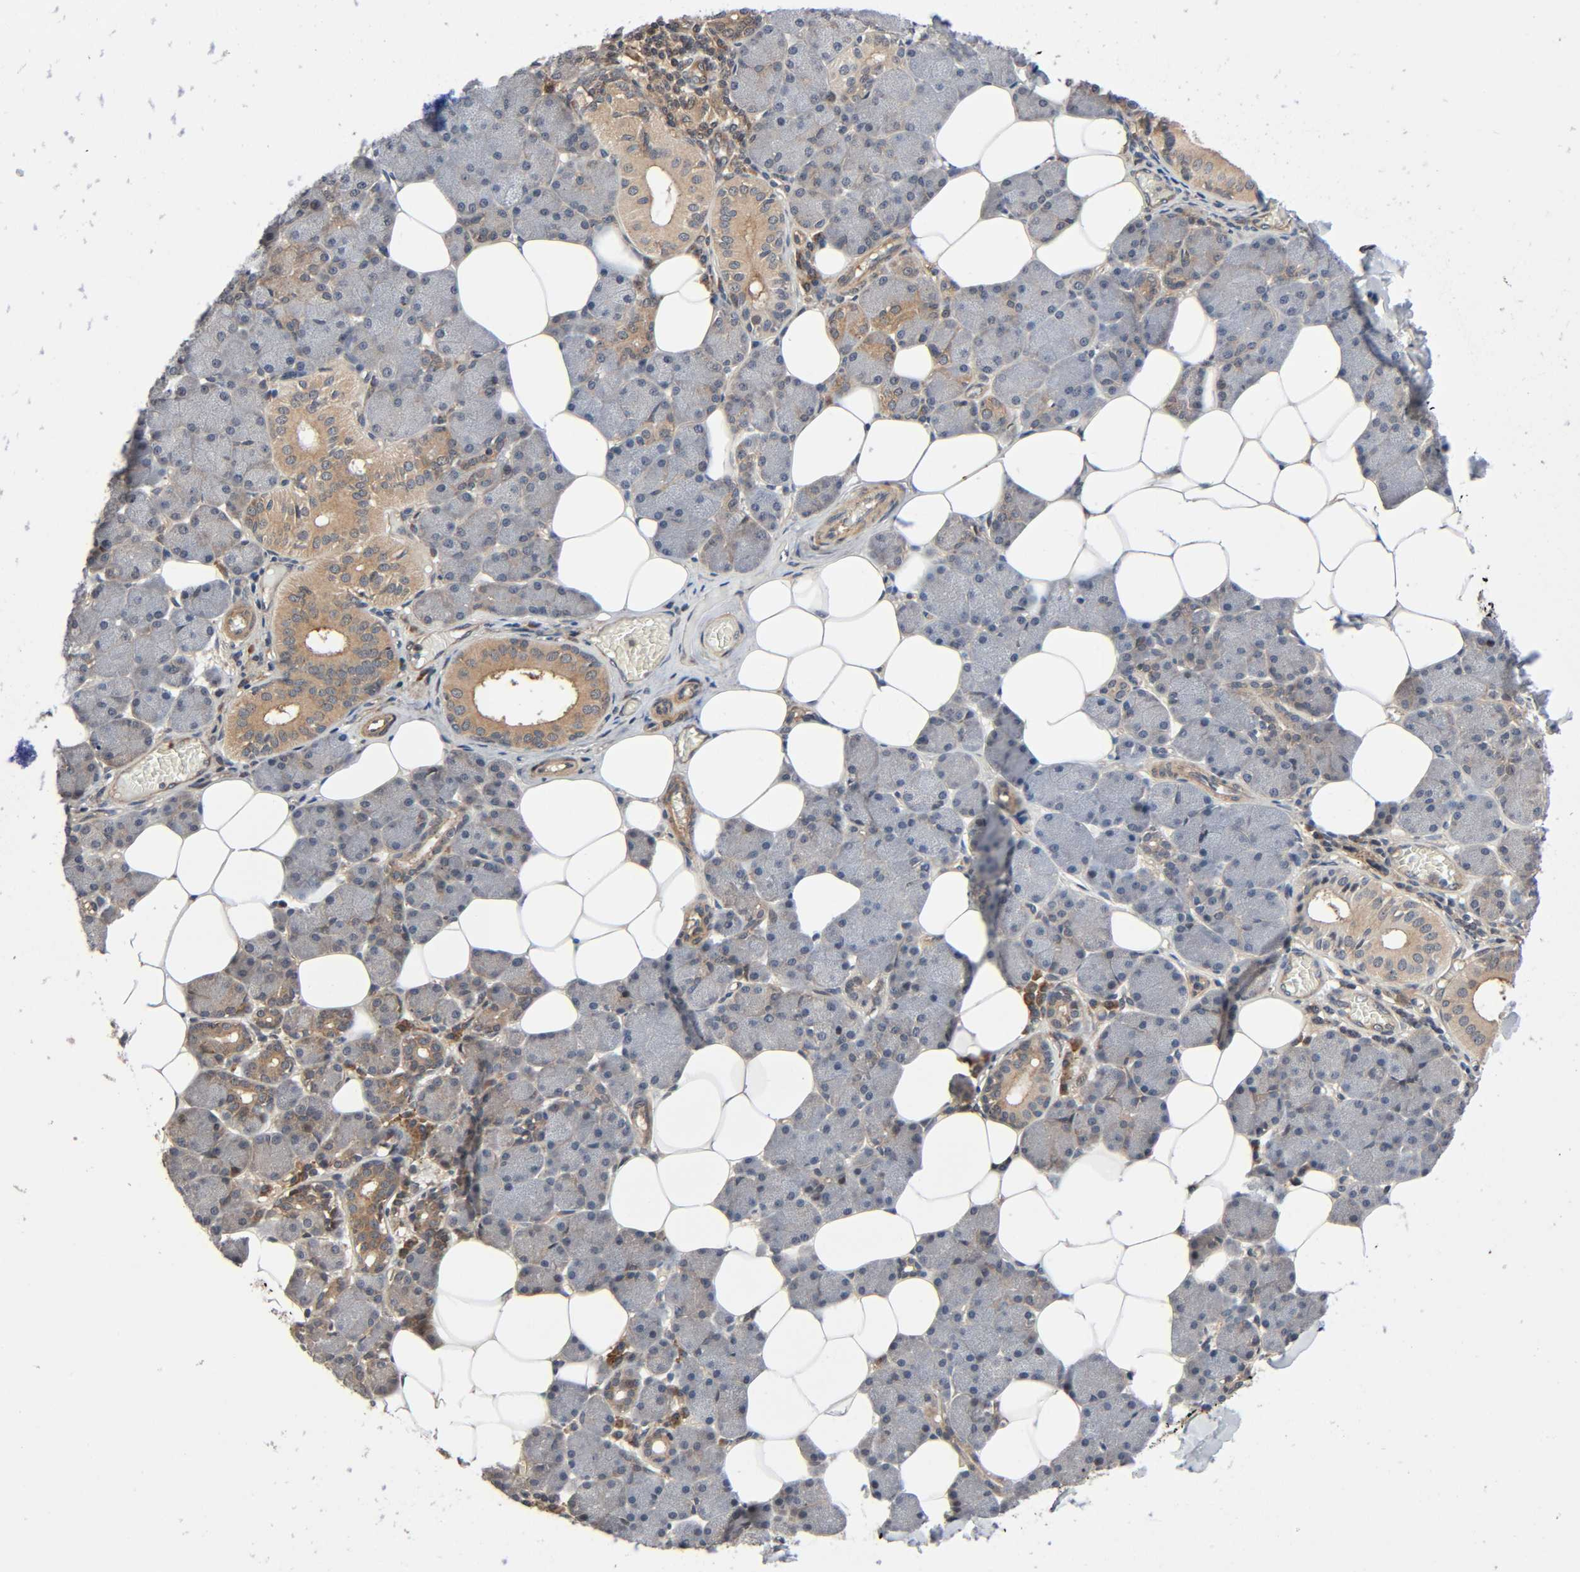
{"staining": {"intensity": "weak", "quantity": "25%-75%", "location": "cytoplasmic/membranous"}, "tissue": "salivary gland", "cell_type": "Glandular cells", "image_type": "normal", "snomed": [{"axis": "morphology", "description": "Normal tissue, NOS"}, {"axis": "morphology", "description": "Adenoma, NOS"}, {"axis": "topography", "description": "Salivary gland"}], "caption": "Immunohistochemical staining of normal salivary gland demonstrates weak cytoplasmic/membranous protein expression in about 25%-75% of glandular cells.", "gene": "PPP2R1B", "patient": {"sex": "female", "age": 32}}